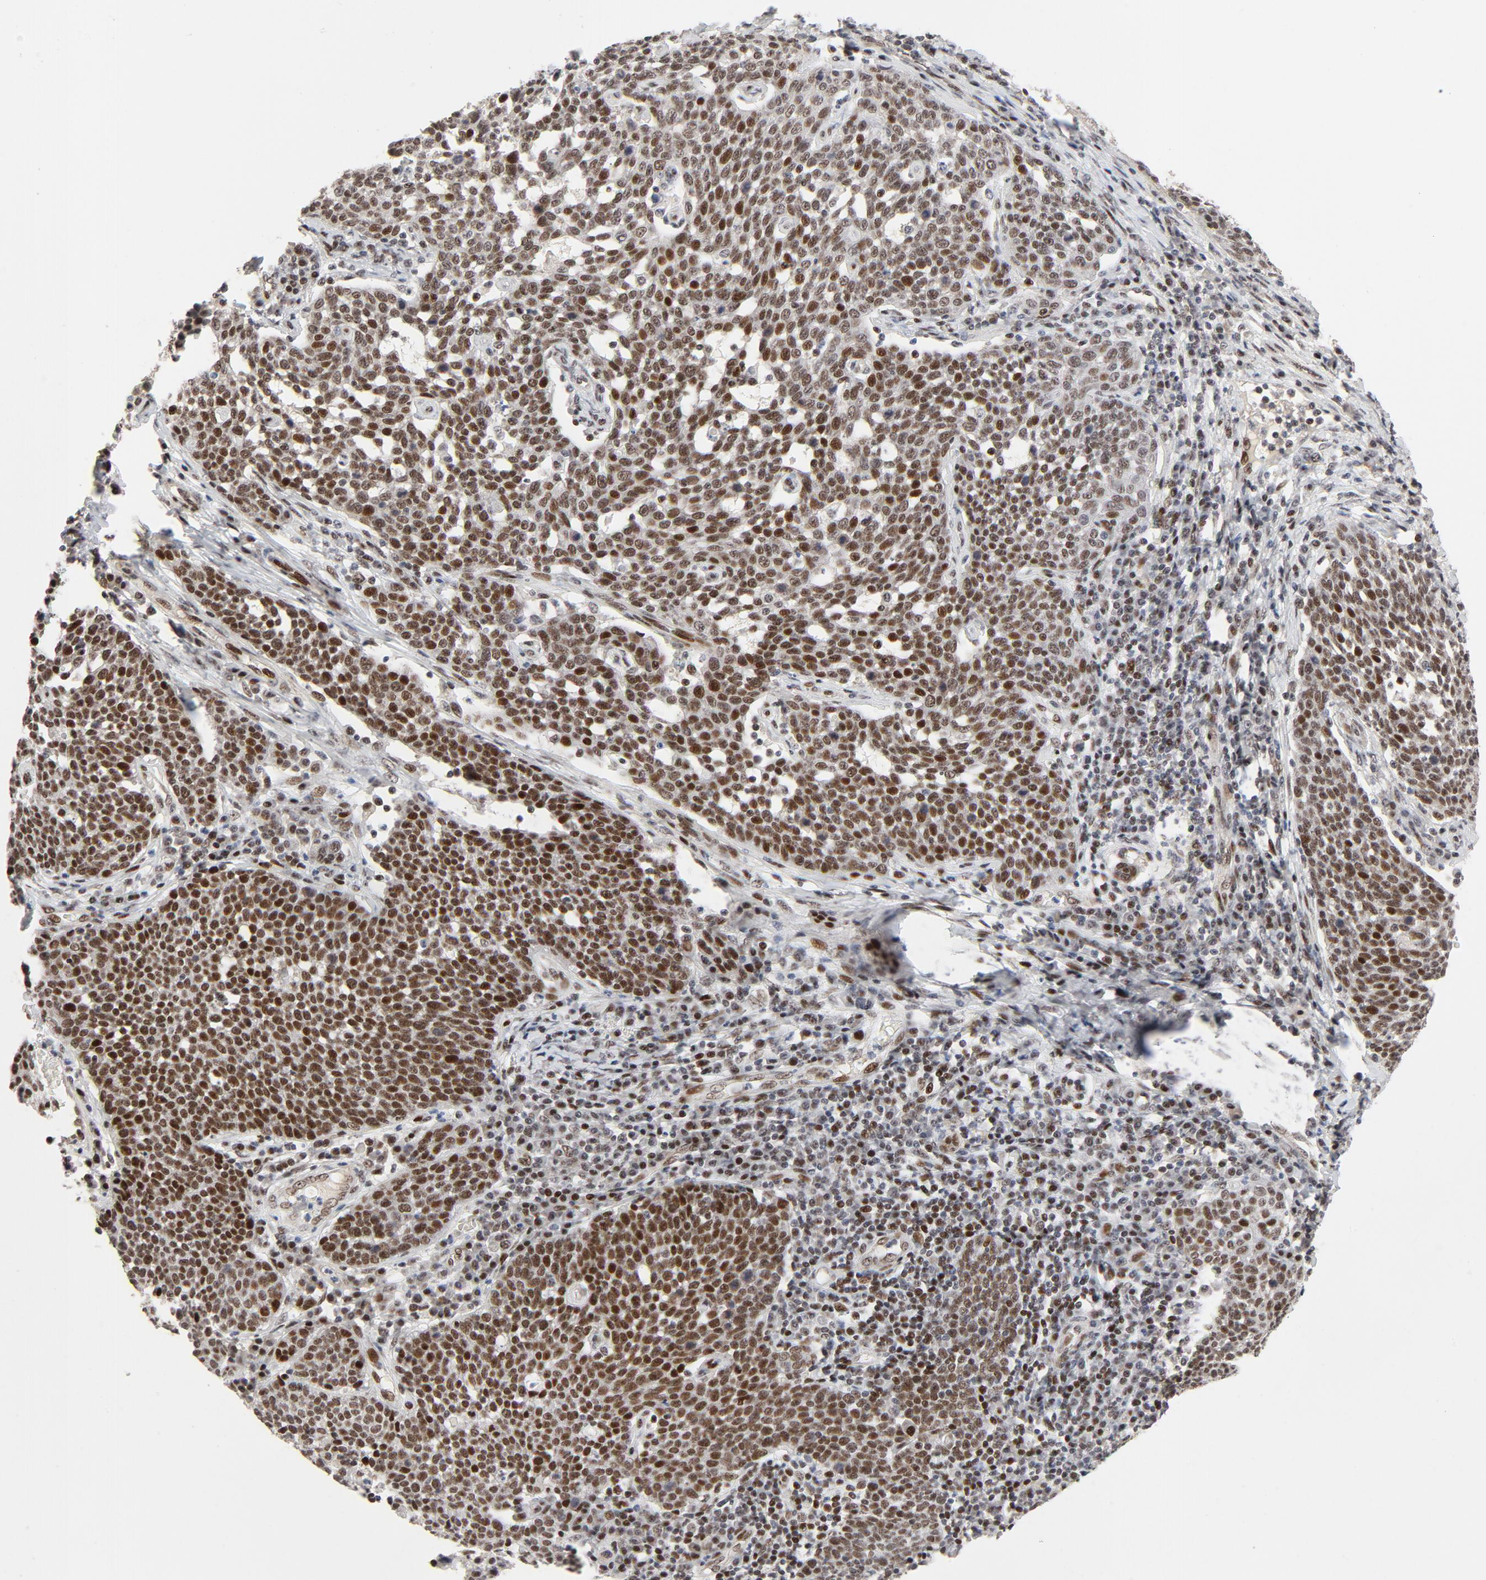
{"staining": {"intensity": "moderate", "quantity": ">75%", "location": "nuclear"}, "tissue": "cervical cancer", "cell_type": "Tumor cells", "image_type": "cancer", "snomed": [{"axis": "morphology", "description": "Squamous cell carcinoma, NOS"}, {"axis": "topography", "description": "Cervix"}], "caption": "Protein expression analysis of cervical cancer (squamous cell carcinoma) shows moderate nuclear positivity in about >75% of tumor cells.", "gene": "GTF2I", "patient": {"sex": "female", "age": 34}}